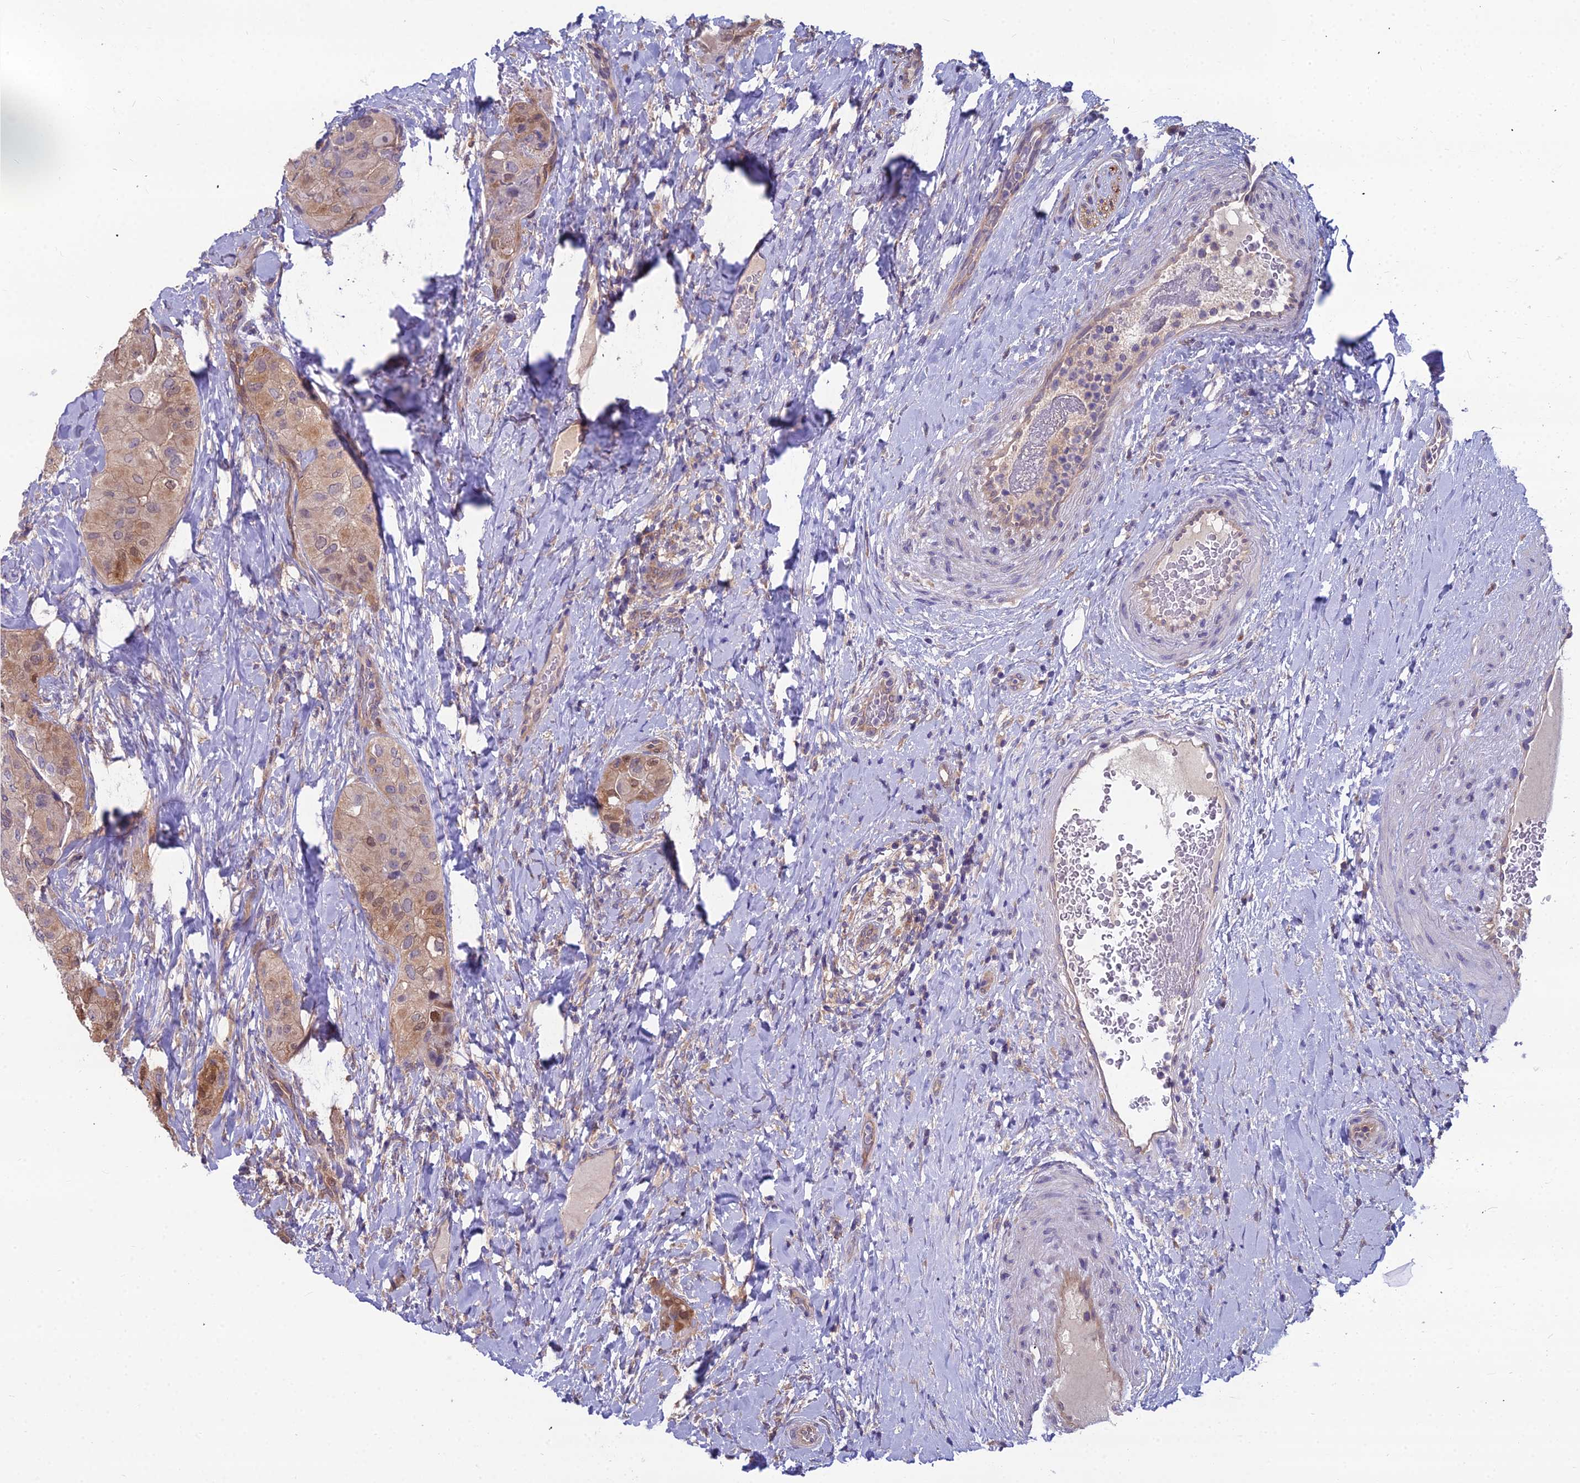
{"staining": {"intensity": "weak", "quantity": ">75%", "location": "cytoplasmic/membranous,nuclear"}, "tissue": "thyroid cancer", "cell_type": "Tumor cells", "image_type": "cancer", "snomed": [{"axis": "morphology", "description": "Normal tissue, NOS"}, {"axis": "morphology", "description": "Papillary adenocarcinoma, NOS"}, {"axis": "topography", "description": "Thyroid gland"}], "caption": "The photomicrograph demonstrates staining of papillary adenocarcinoma (thyroid), revealing weak cytoplasmic/membranous and nuclear protein expression (brown color) within tumor cells.", "gene": "MVD", "patient": {"sex": "female", "age": 59}}